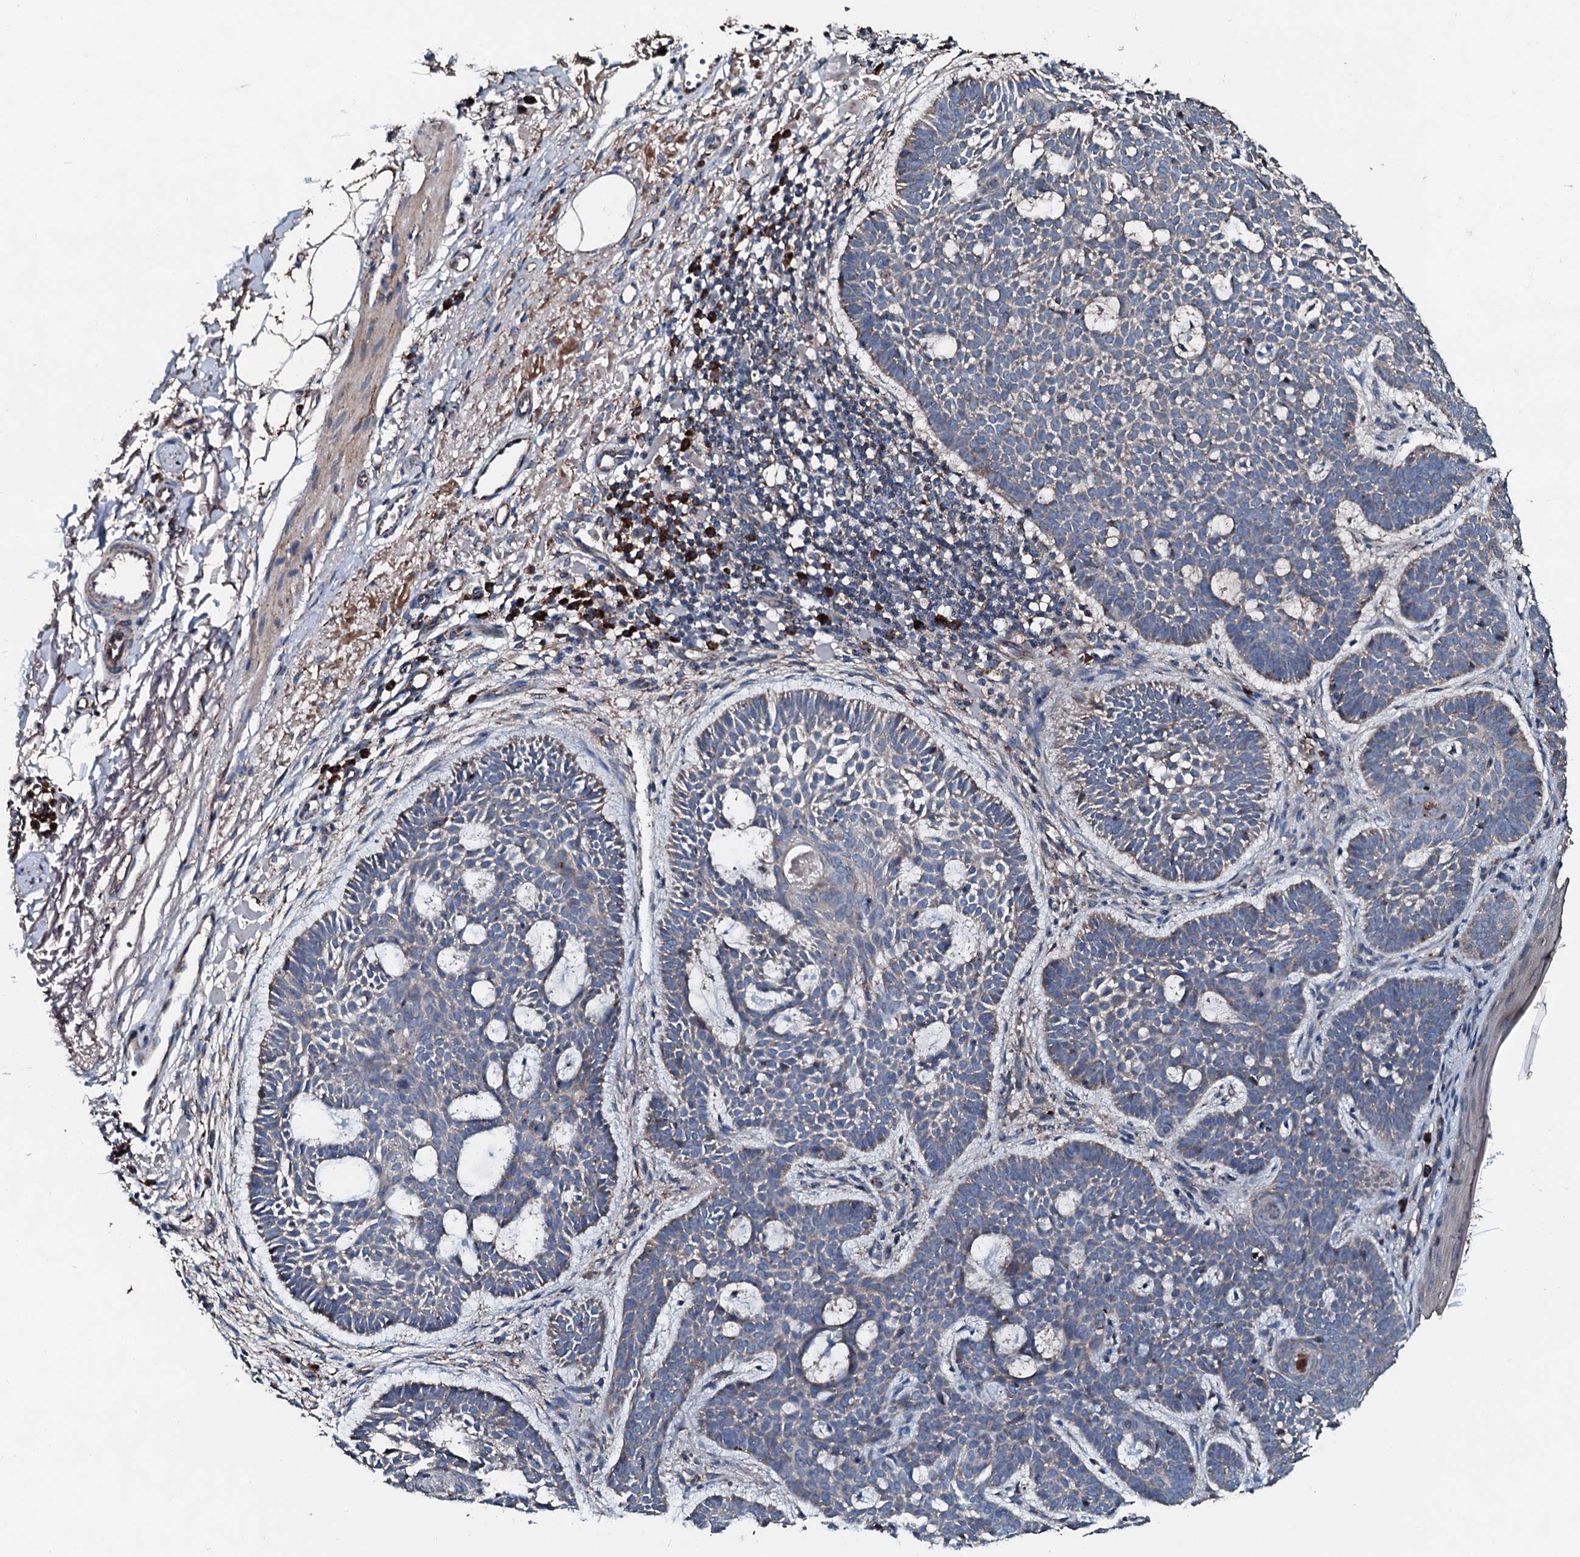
{"staining": {"intensity": "negative", "quantity": "none", "location": "none"}, "tissue": "skin cancer", "cell_type": "Tumor cells", "image_type": "cancer", "snomed": [{"axis": "morphology", "description": "Basal cell carcinoma"}, {"axis": "topography", "description": "Skin"}], "caption": "Immunohistochemical staining of skin cancer (basal cell carcinoma) displays no significant expression in tumor cells.", "gene": "ACSS3", "patient": {"sex": "male", "age": 85}}